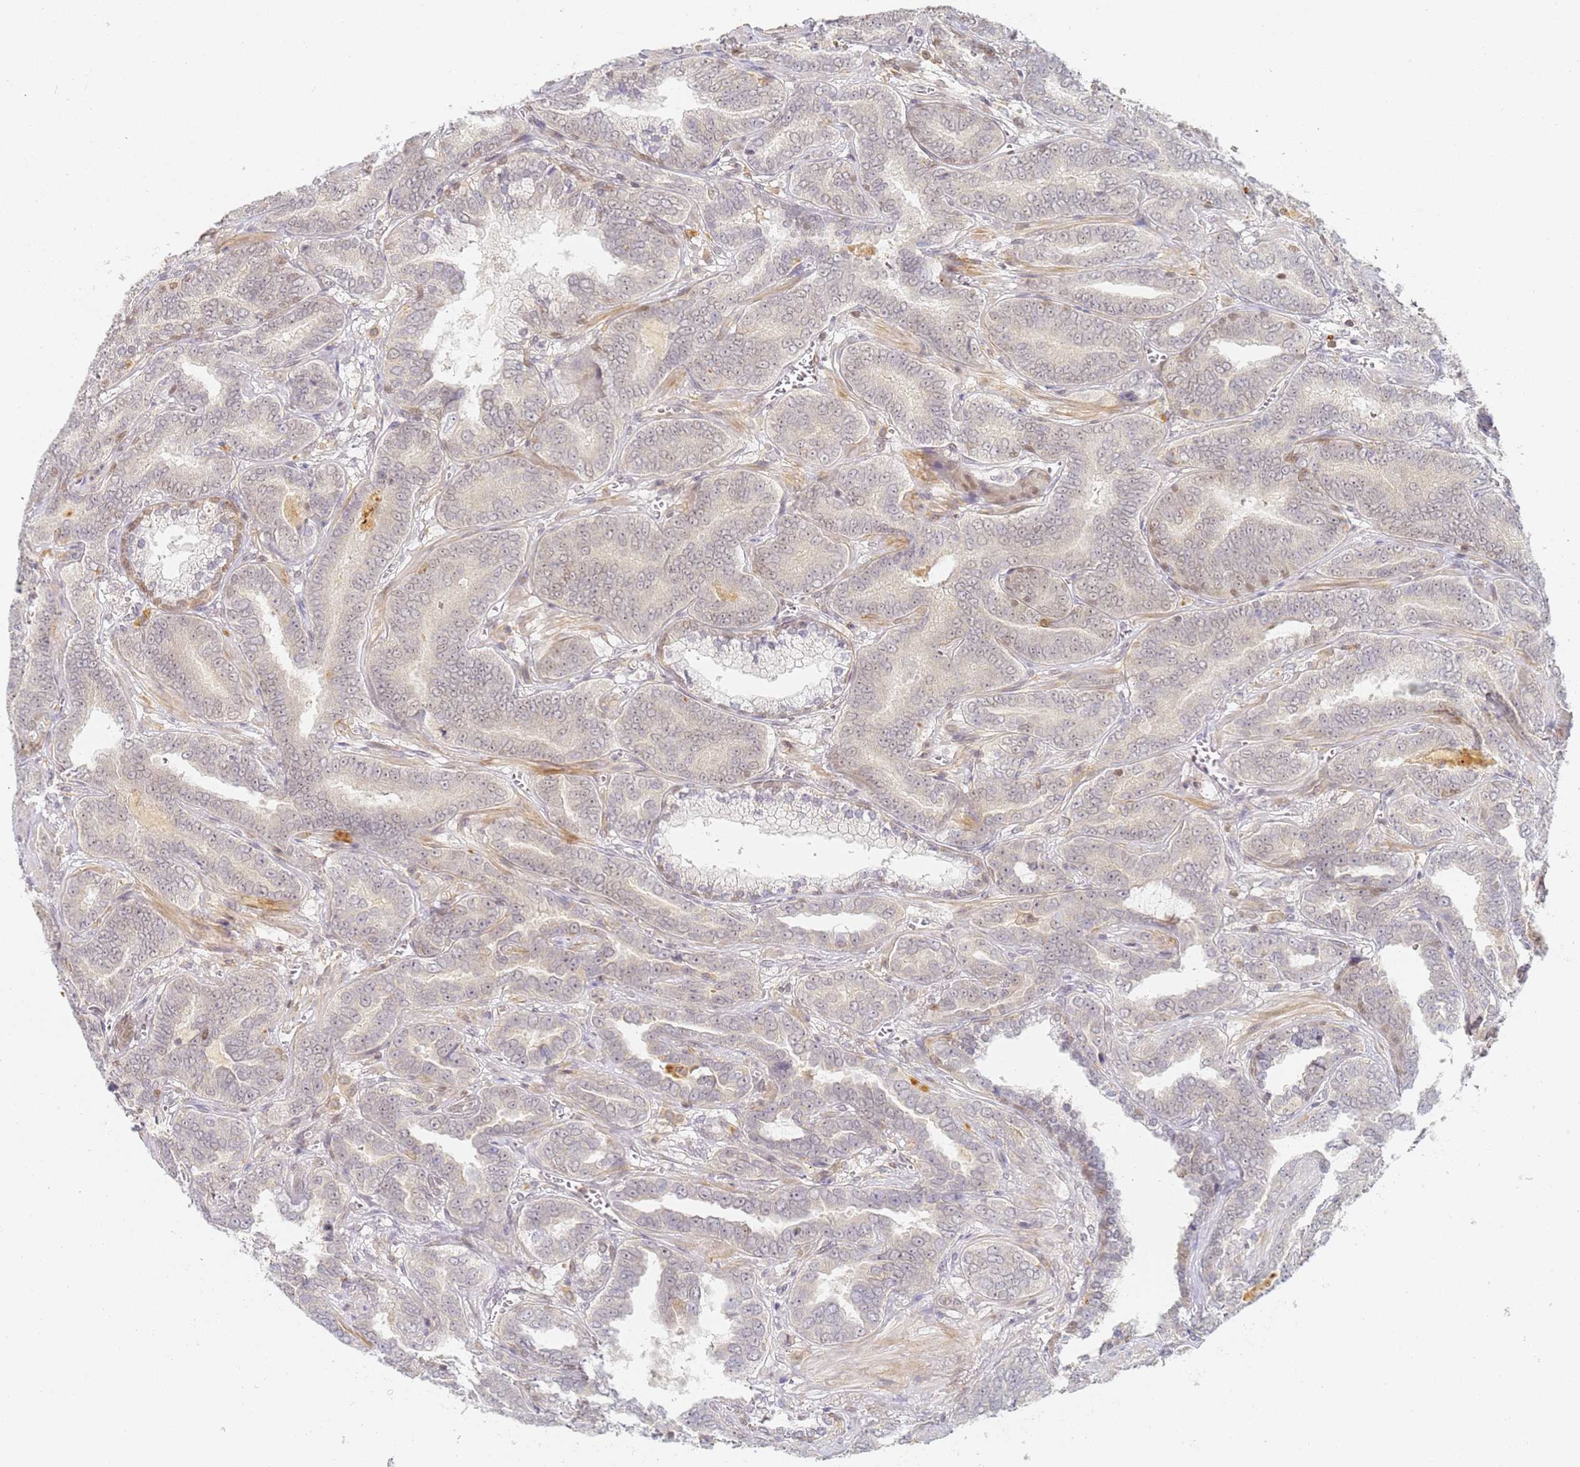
{"staining": {"intensity": "negative", "quantity": "none", "location": "none"}, "tissue": "prostate cancer", "cell_type": "Tumor cells", "image_type": "cancer", "snomed": [{"axis": "morphology", "description": "Adenocarcinoma, High grade"}, {"axis": "topography", "description": "Prostate"}], "caption": "This is a image of immunohistochemistry (IHC) staining of high-grade adenocarcinoma (prostate), which shows no staining in tumor cells.", "gene": "HMCES", "patient": {"sex": "male", "age": 67}}